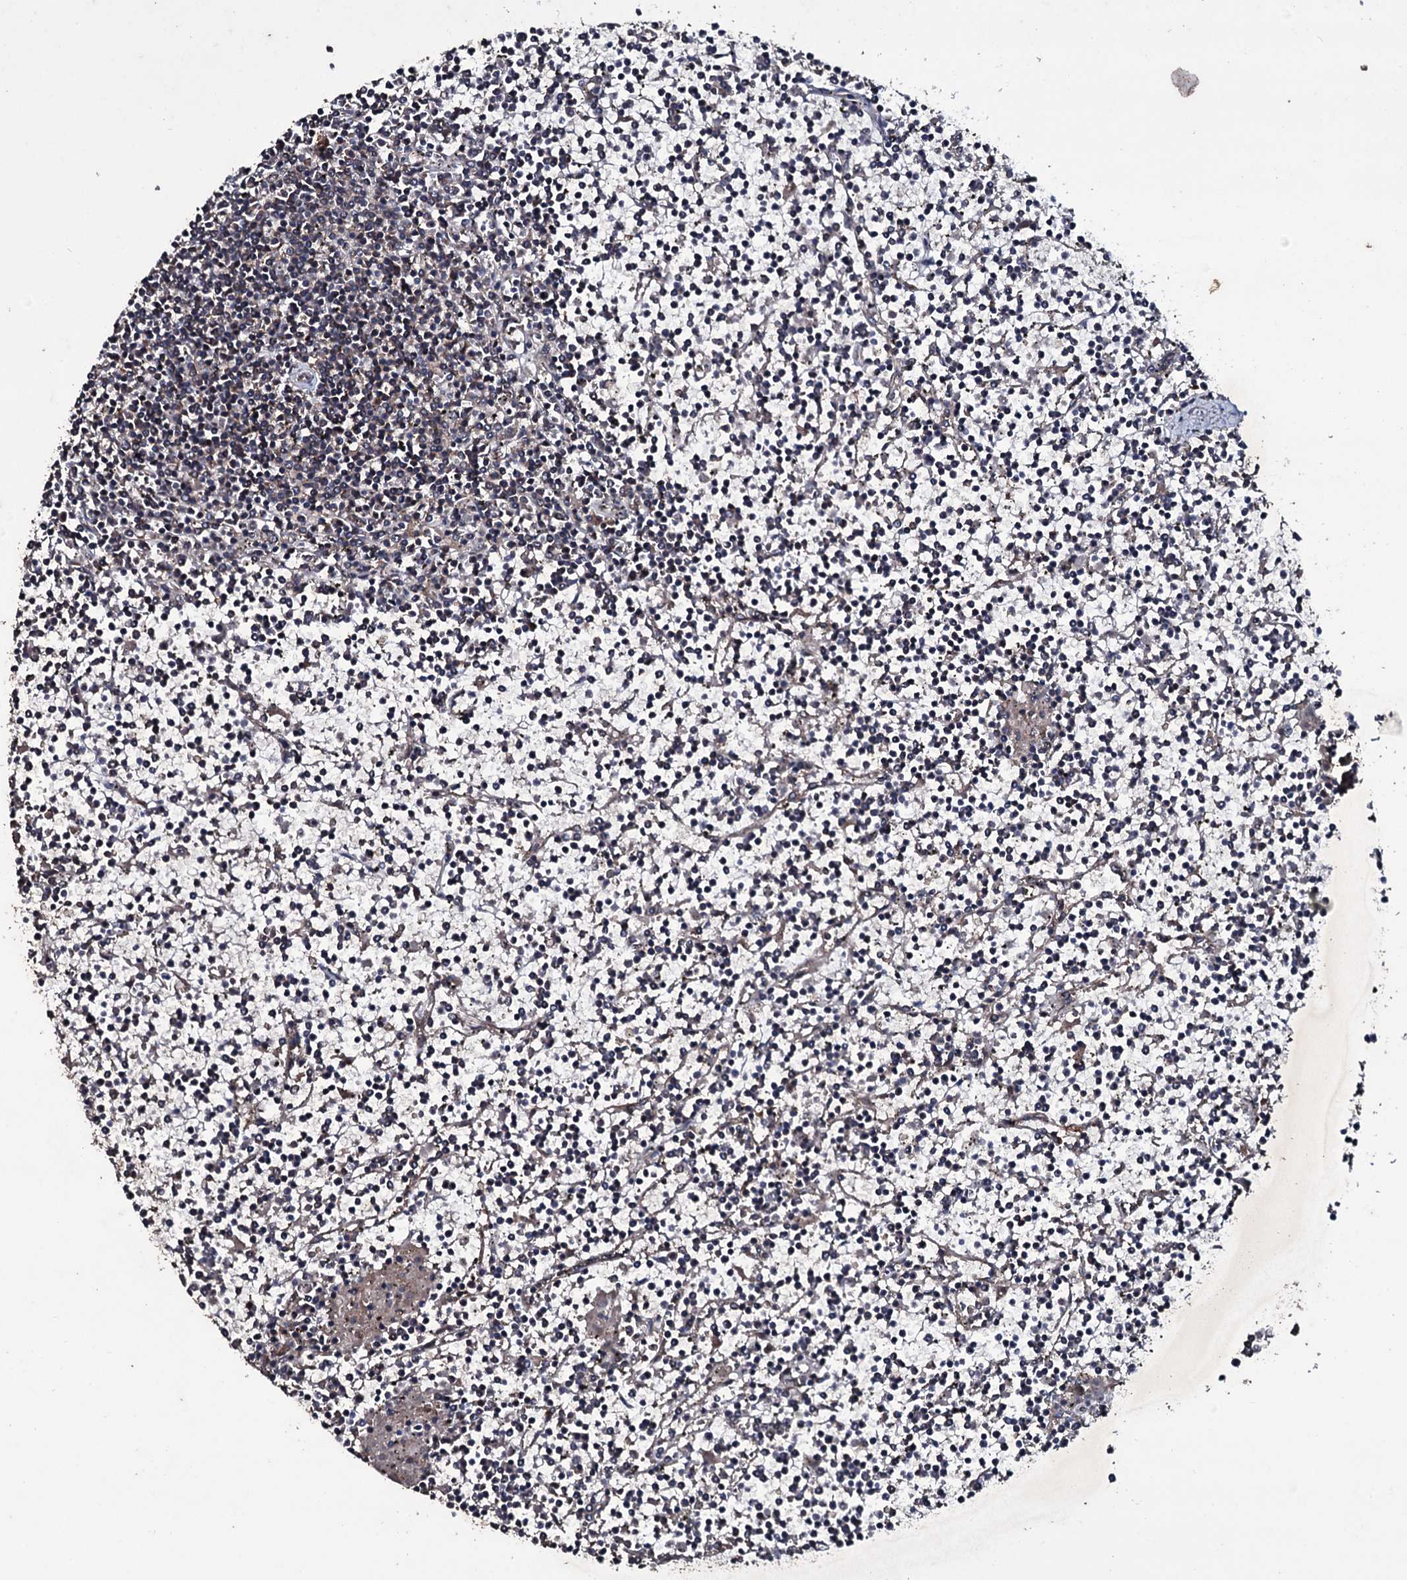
{"staining": {"intensity": "negative", "quantity": "none", "location": "none"}, "tissue": "lymphoma", "cell_type": "Tumor cells", "image_type": "cancer", "snomed": [{"axis": "morphology", "description": "Malignant lymphoma, non-Hodgkin's type, Low grade"}, {"axis": "topography", "description": "Spleen"}], "caption": "Immunohistochemical staining of human lymphoma exhibits no significant staining in tumor cells.", "gene": "MRPS31", "patient": {"sex": "female", "age": 19}}